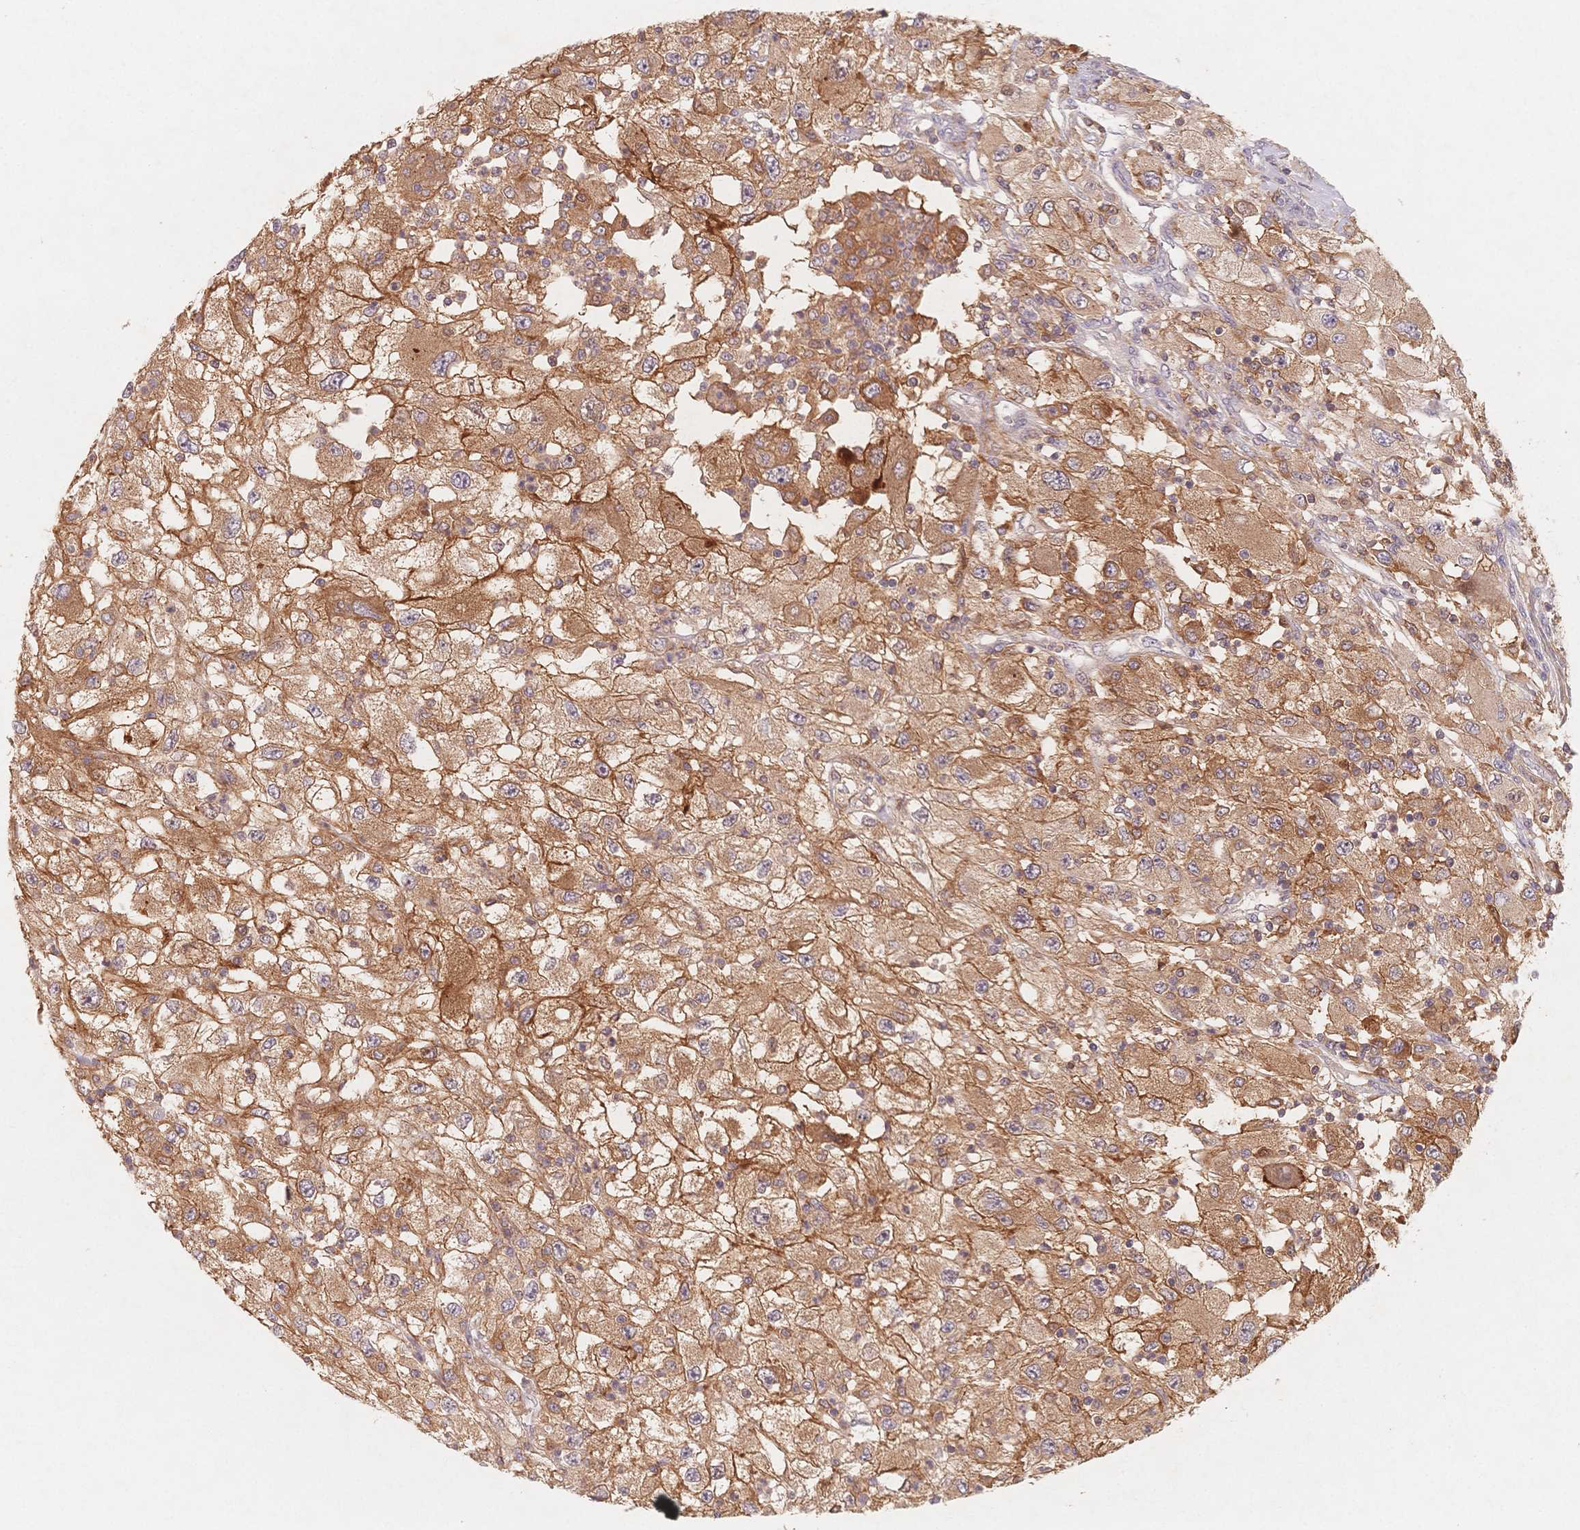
{"staining": {"intensity": "moderate", "quantity": ">75%", "location": "cytoplasmic/membranous"}, "tissue": "renal cancer", "cell_type": "Tumor cells", "image_type": "cancer", "snomed": [{"axis": "morphology", "description": "Adenocarcinoma, NOS"}, {"axis": "topography", "description": "Kidney"}], "caption": "Tumor cells display moderate cytoplasmic/membranous expression in approximately >75% of cells in renal cancer (adenocarcinoma).", "gene": "C12orf75", "patient": {"sex": "female", "age": 67}}